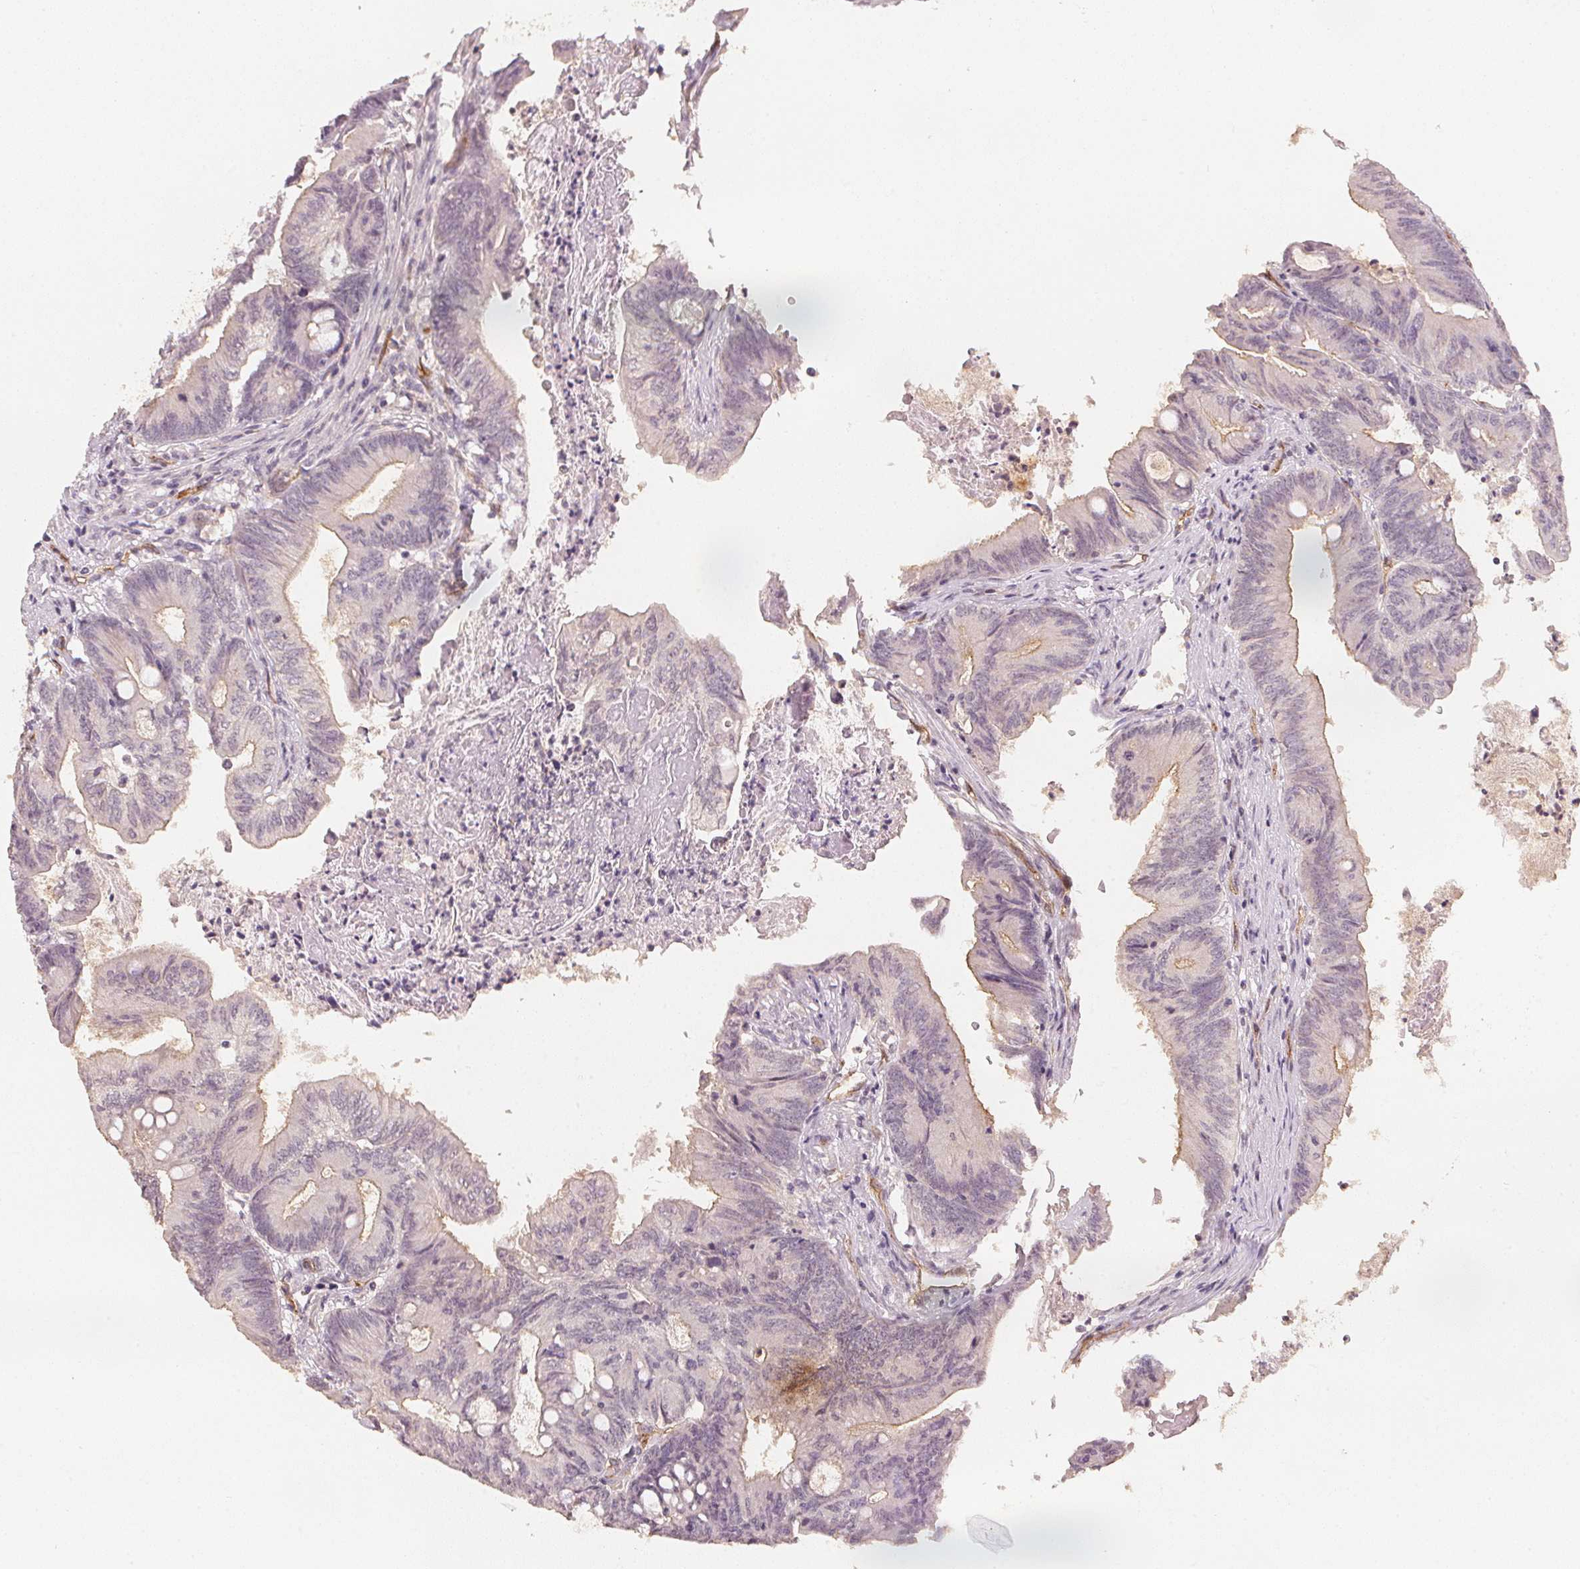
{"staining": {"intensity": "weak", "quantity": "<25%", "location": "cytoplasmic/membranous"}, "tissue": "colorectal cancer", "cell_type": "Tumor cells", "image_type": "cancer", "snomed": [{"axis": "morphology", "description": "Adenocarcinoma, NOS"}, {"axis": "topography", "description": "Colon"}], "caption": "This is an IHC micrograph of colorectal cancer (adenocarcinoma). There is no staining in tumor cells.", "gene": "CIB1", "patient": {"sex": "female", "age": 70}}